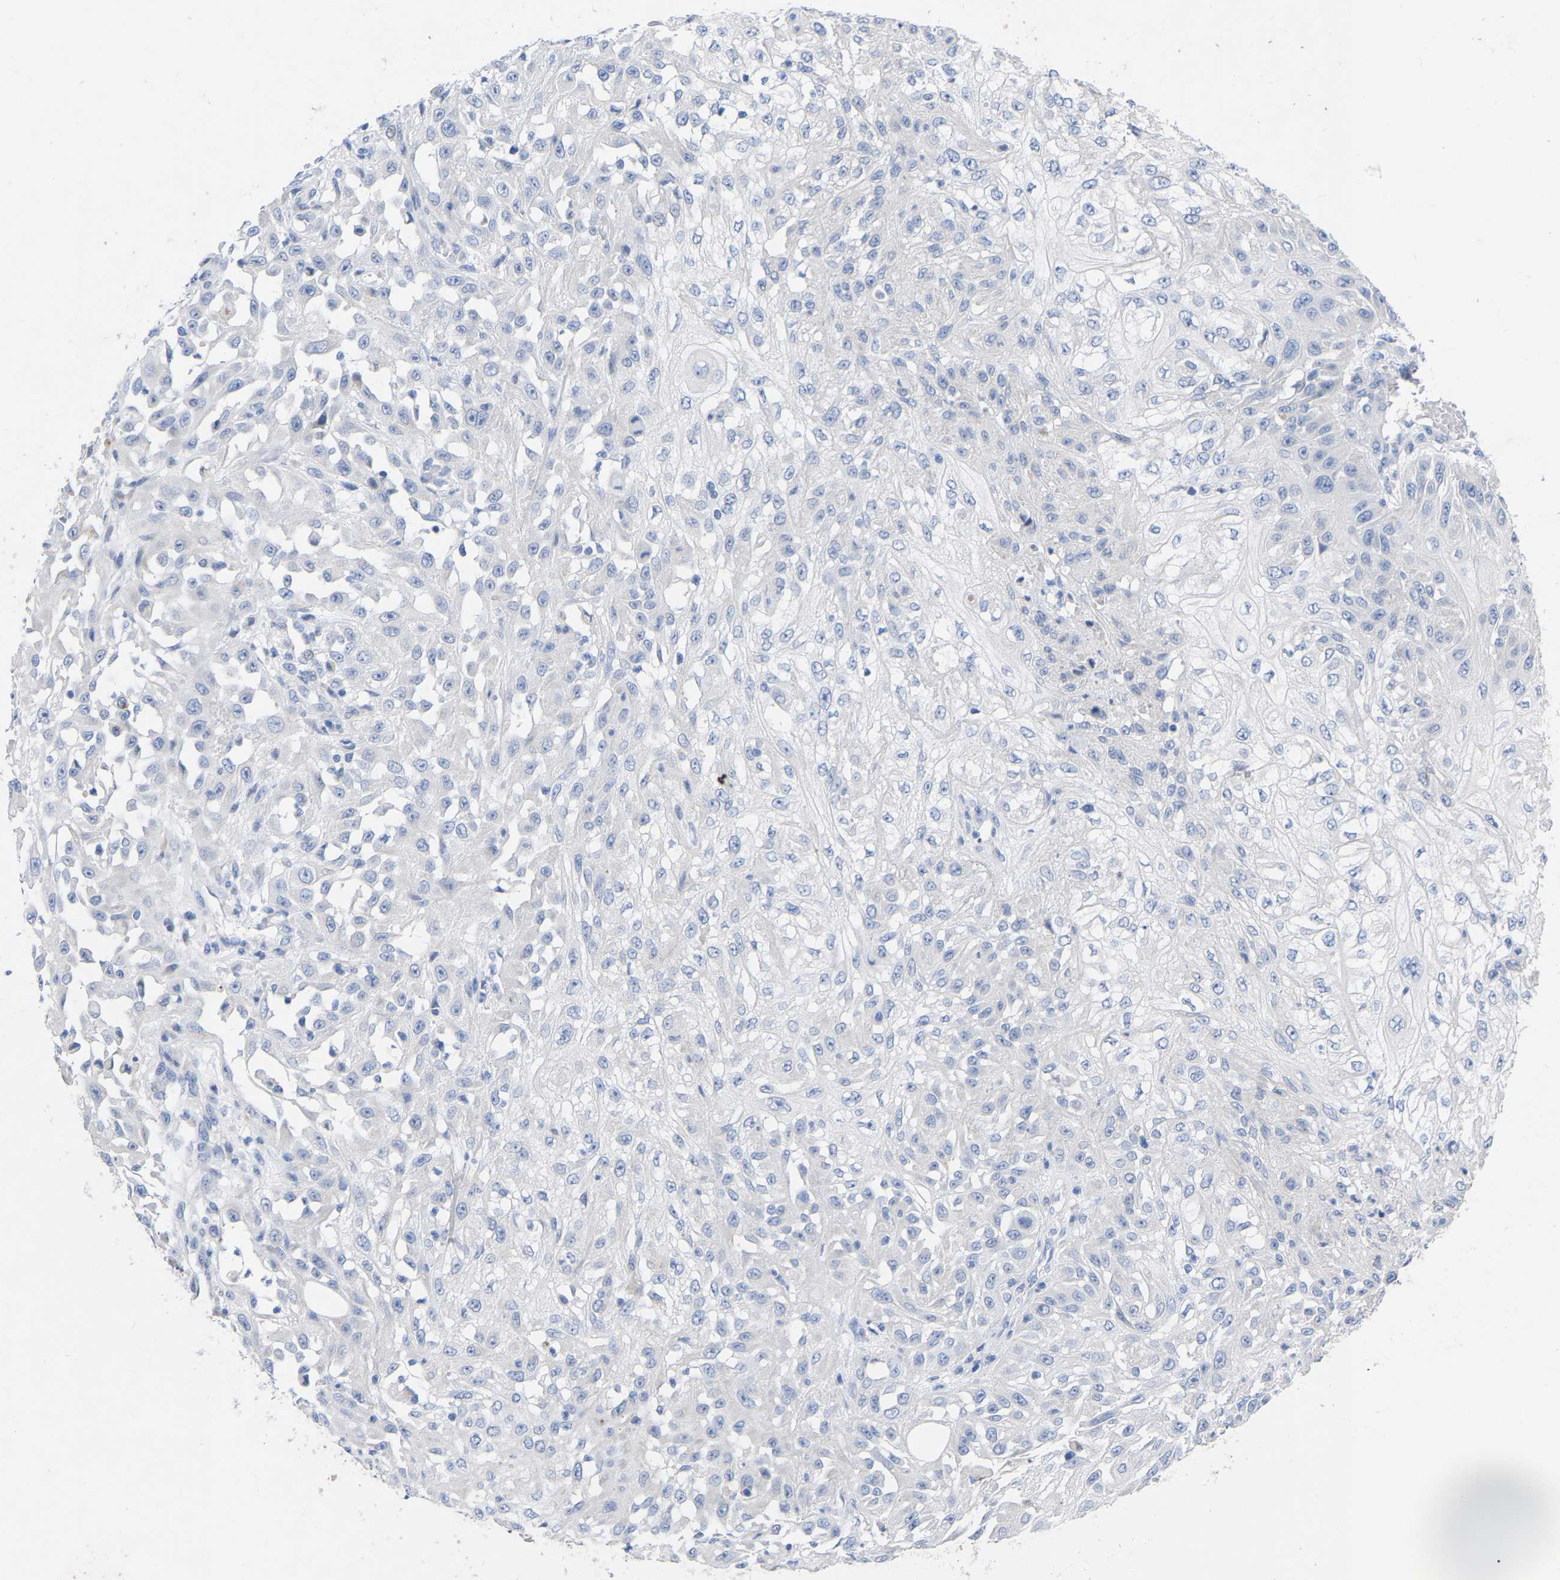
{"staining": {"intensity": "negative", "quantity": "none", "location": "none"}, "tissue": "skin cancer", "cell_type": "Tumor cells", "image_type": "cancer", "snomed": [{"axis": "morphology", "description": "Squamous cell carcinoma, NOS"}, {"axis": "morphology", "description": "Squamous cell carcinoma, metastatic, NOS"}, {"axis": "topography", "description": "Skin"}, {"axis": "topography", "description": "Lymph node"}], "caption": "Immunohistochemical staining of human skin metastatic squamous cell carcinoma reveals no significant staining in tumor cells.", "gene": "STRIP2", "patient": {"sex": "male", "age": 75}}